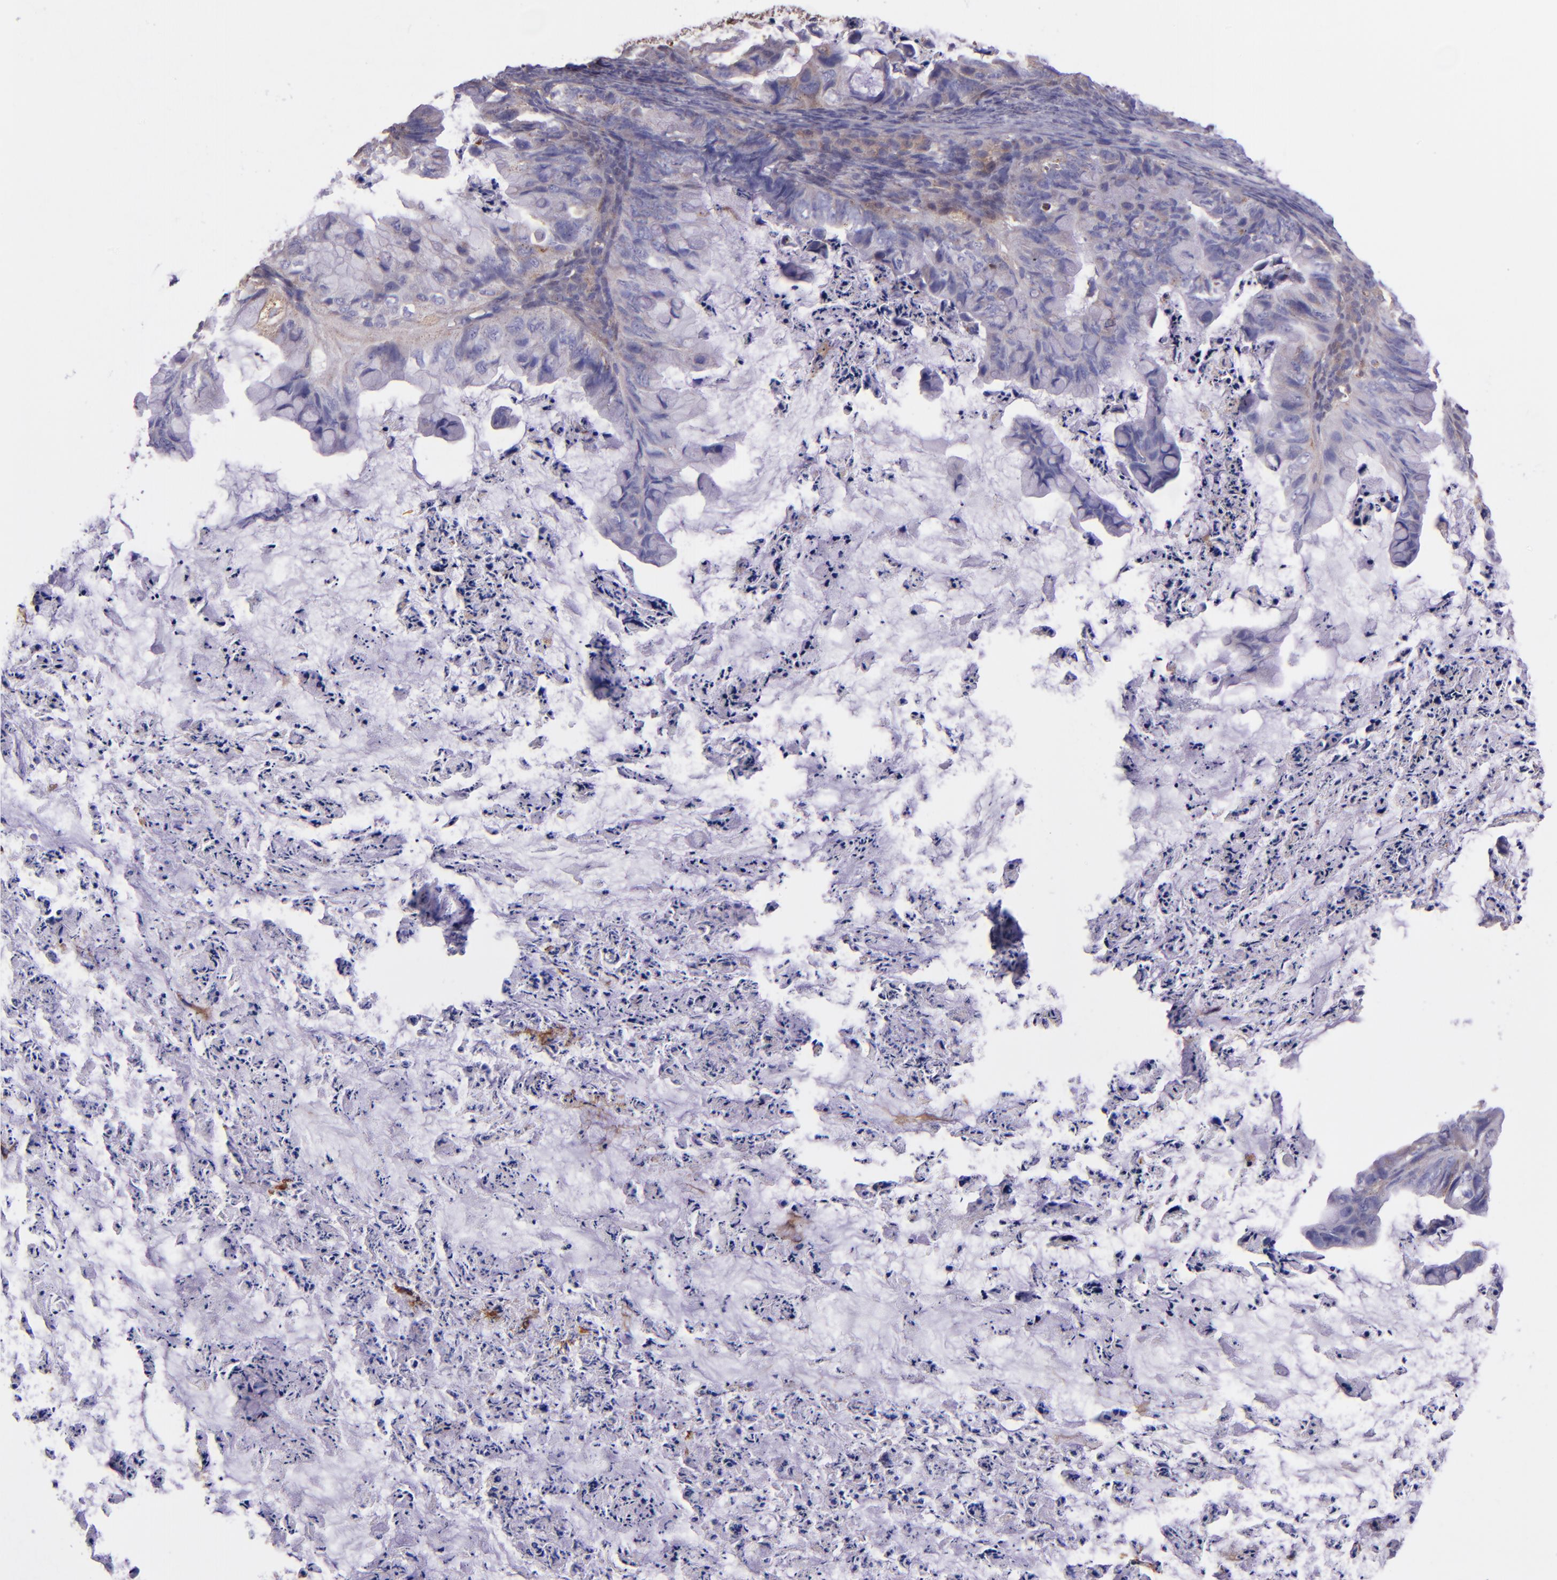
{"staining": {"intensity": "weak", "quantity": "25%-75%", "location": "cytoplasmic/membranous"}, "tissue": "ovarian cancer", "cell_type": "Tumor cells", "image_type": "cancer", "snomed": [{"axis": "morphology", "description": "Cystadenocarcinoma, mucinous, NOS"}, {"axis": "topography", "description": "Ovary"}], "caption": "Human ovarian mucinous cystadenocarcinoma stained with a protein marker exhibits weak staining in tumor cells.", "gene": "WASHC1", "patient": {"sex": "female", "age": 36}}